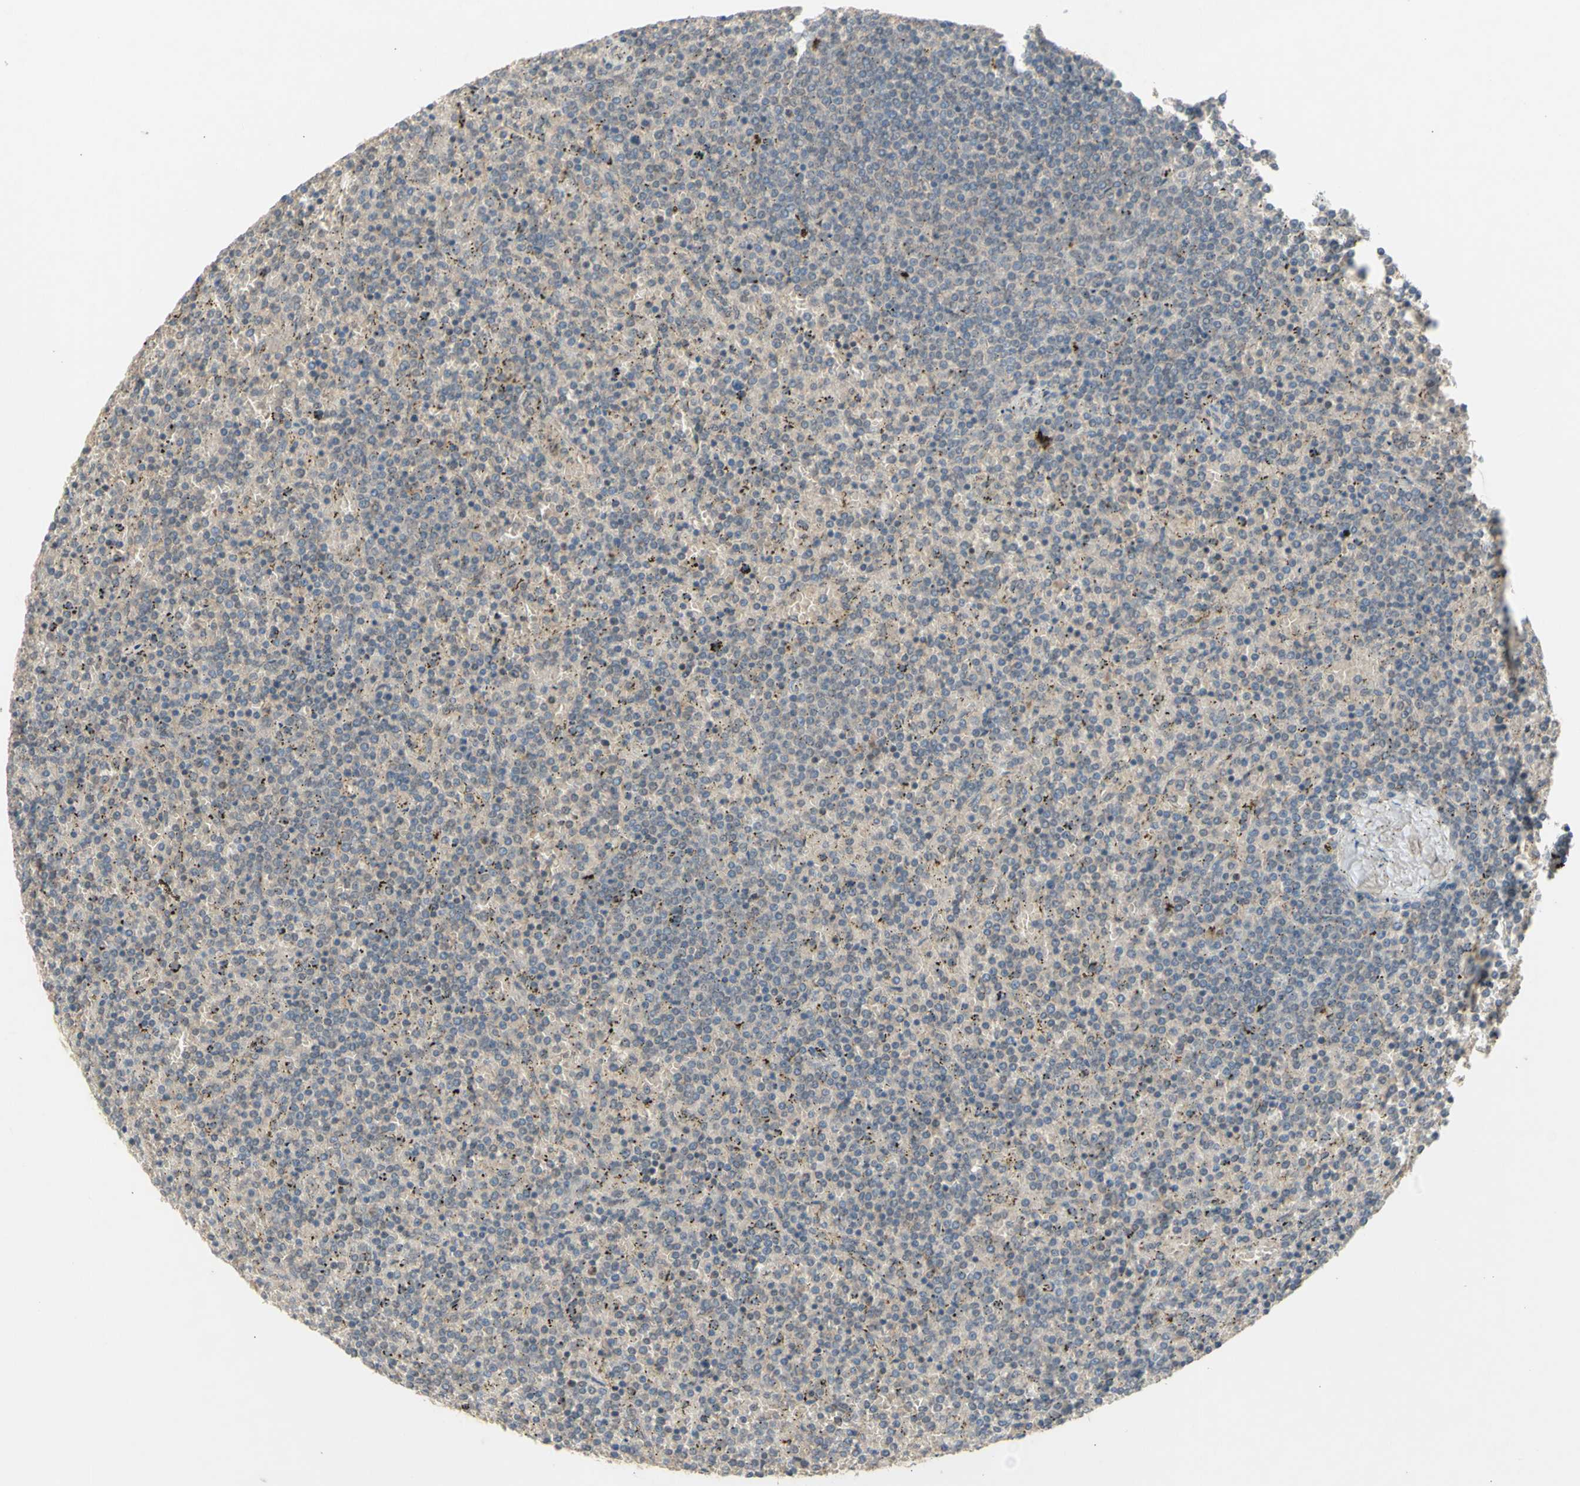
{"staining": {"intensity": "negative", "quantity": "none", "location": "none"}, "tissue": "lymphoma", "cell_type": "Tumor cells", "image_type": "cancer", "snomed": [{"axis": "morphology", "description": "Malignant lymphoma, non-Hodgkin's type, Low grade"}, {"axis": "topography", "description": "Spleen"}], "caption": "Immunohistochemistry micrograph of low-grade malignant lymphoma, non-Hodgkin's type stained for a protein (brown), which reveals no staining in tumor cells.", "gene": "NLRP1", "patient": {"sex": "female", "age": 77}}